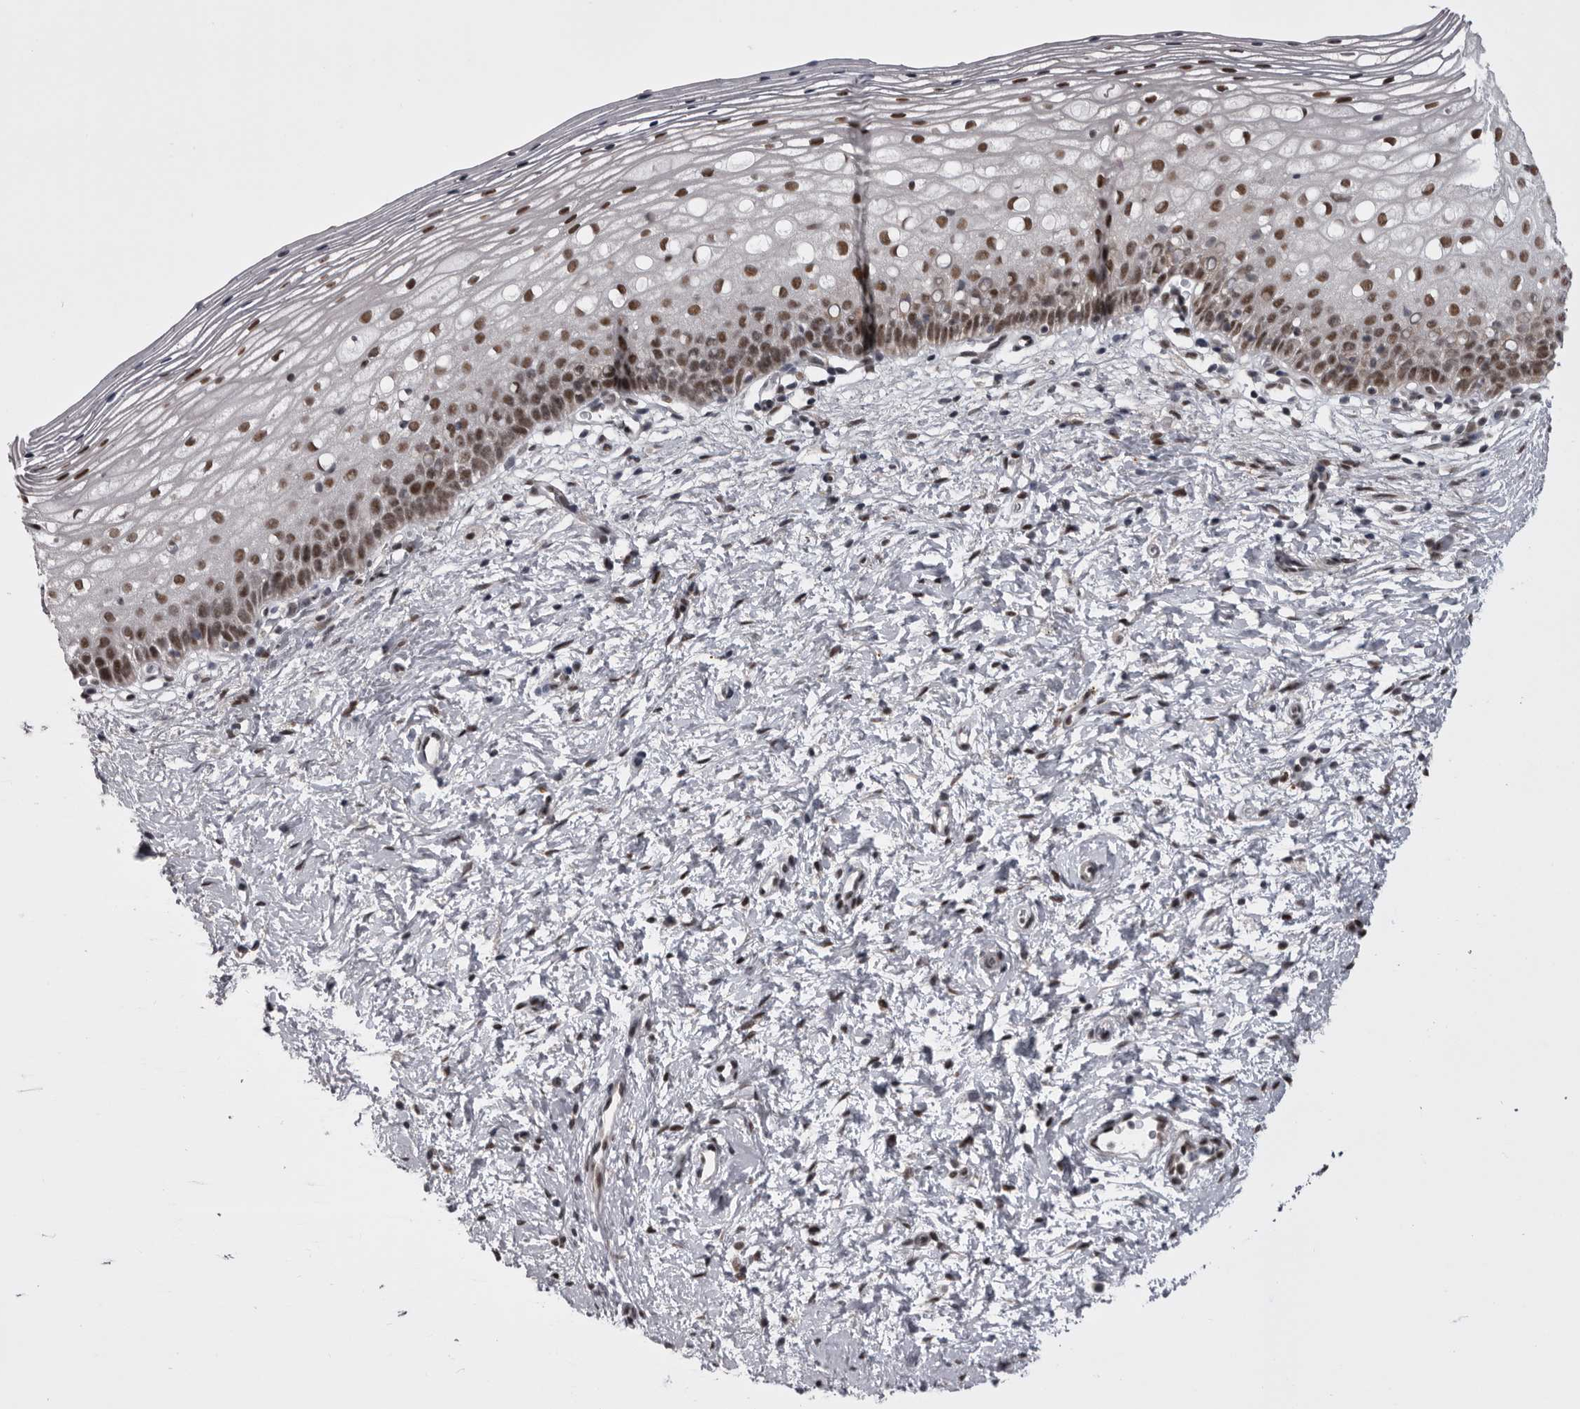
{"staining": {"intensity": "moderate", "quantity": ">75%", "location": "nuclear"}, "tissue": "cervix", "cell_type": "Squamous epithelial cells", "image_type": "normal", "snomed": [{"axis": "morphology", "description": "Normal tissue, NOS"}, {"axis": "topography", "description": "Cervix"}], "caption": "Immunohistochemistry image of benign cervix: cervix stained using immunohistochemistry (IHC) shows medium levels of moderate protein expression localized specifically in the nuclear of squamous epithelial cells, appearing as a nuclear brown color.", "gene": "MEPCE", "patient": {"sex": "female", "age": 72}}